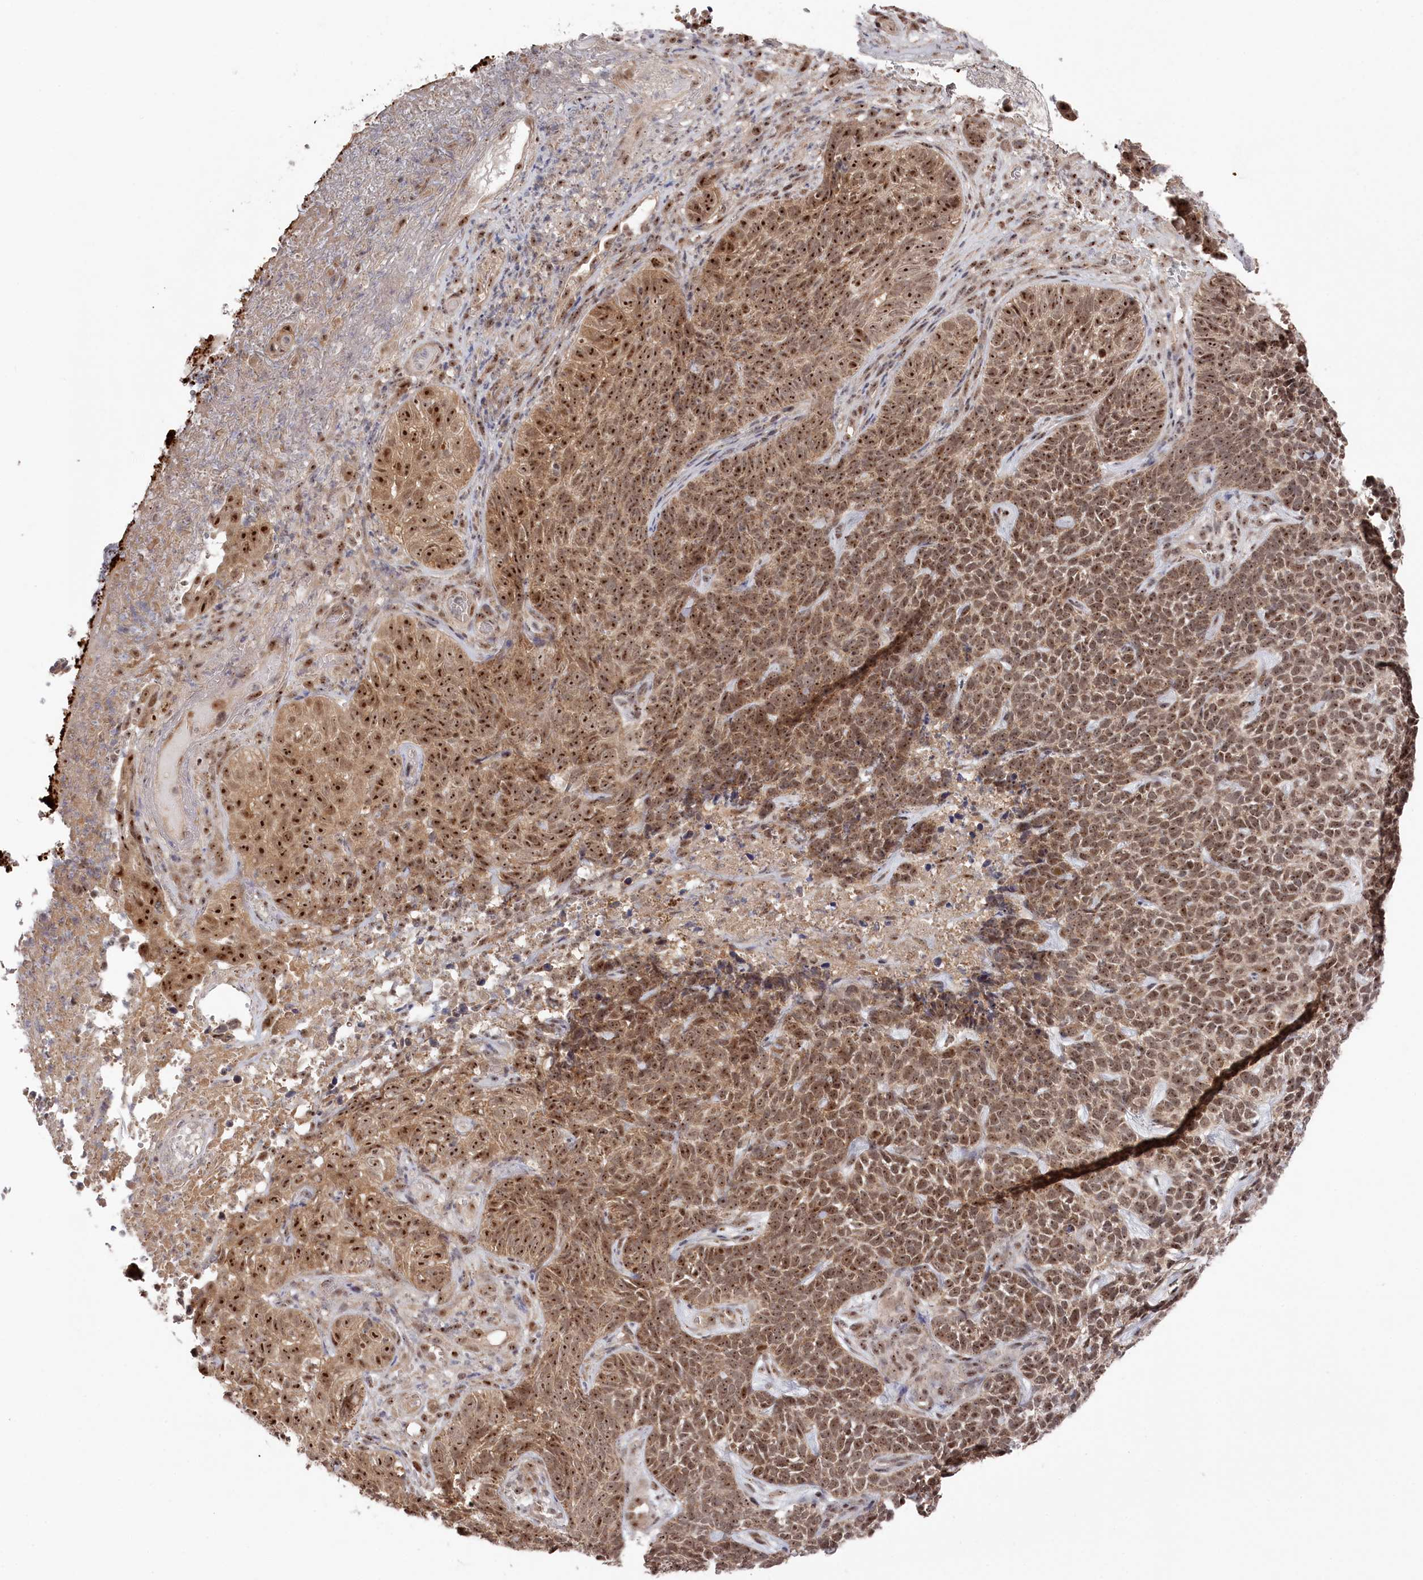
{"staining": {"intensity": "moderate", "quantity": ">75%", "location": "cytoplasmic/membranous,nuclear"}, "tissue": "skin cancer", "cell_type": "Tumor cells", "image_type": "cancer", "snomed": [{"axis": "morphology", "description": "Basal cell carcinoma"}, {"axis": "topography", "description": "Skin"}], "caption": "Approximately >75% of tumor cells in human basal cell carcinoma (skin) exhibit moderate cytoplasmic/membranous and nuclear protein expression as visualized by brown immunohistochemical staining.", "gene": "EXOSC1", "patient": {"sex": "female", "age": 84}}